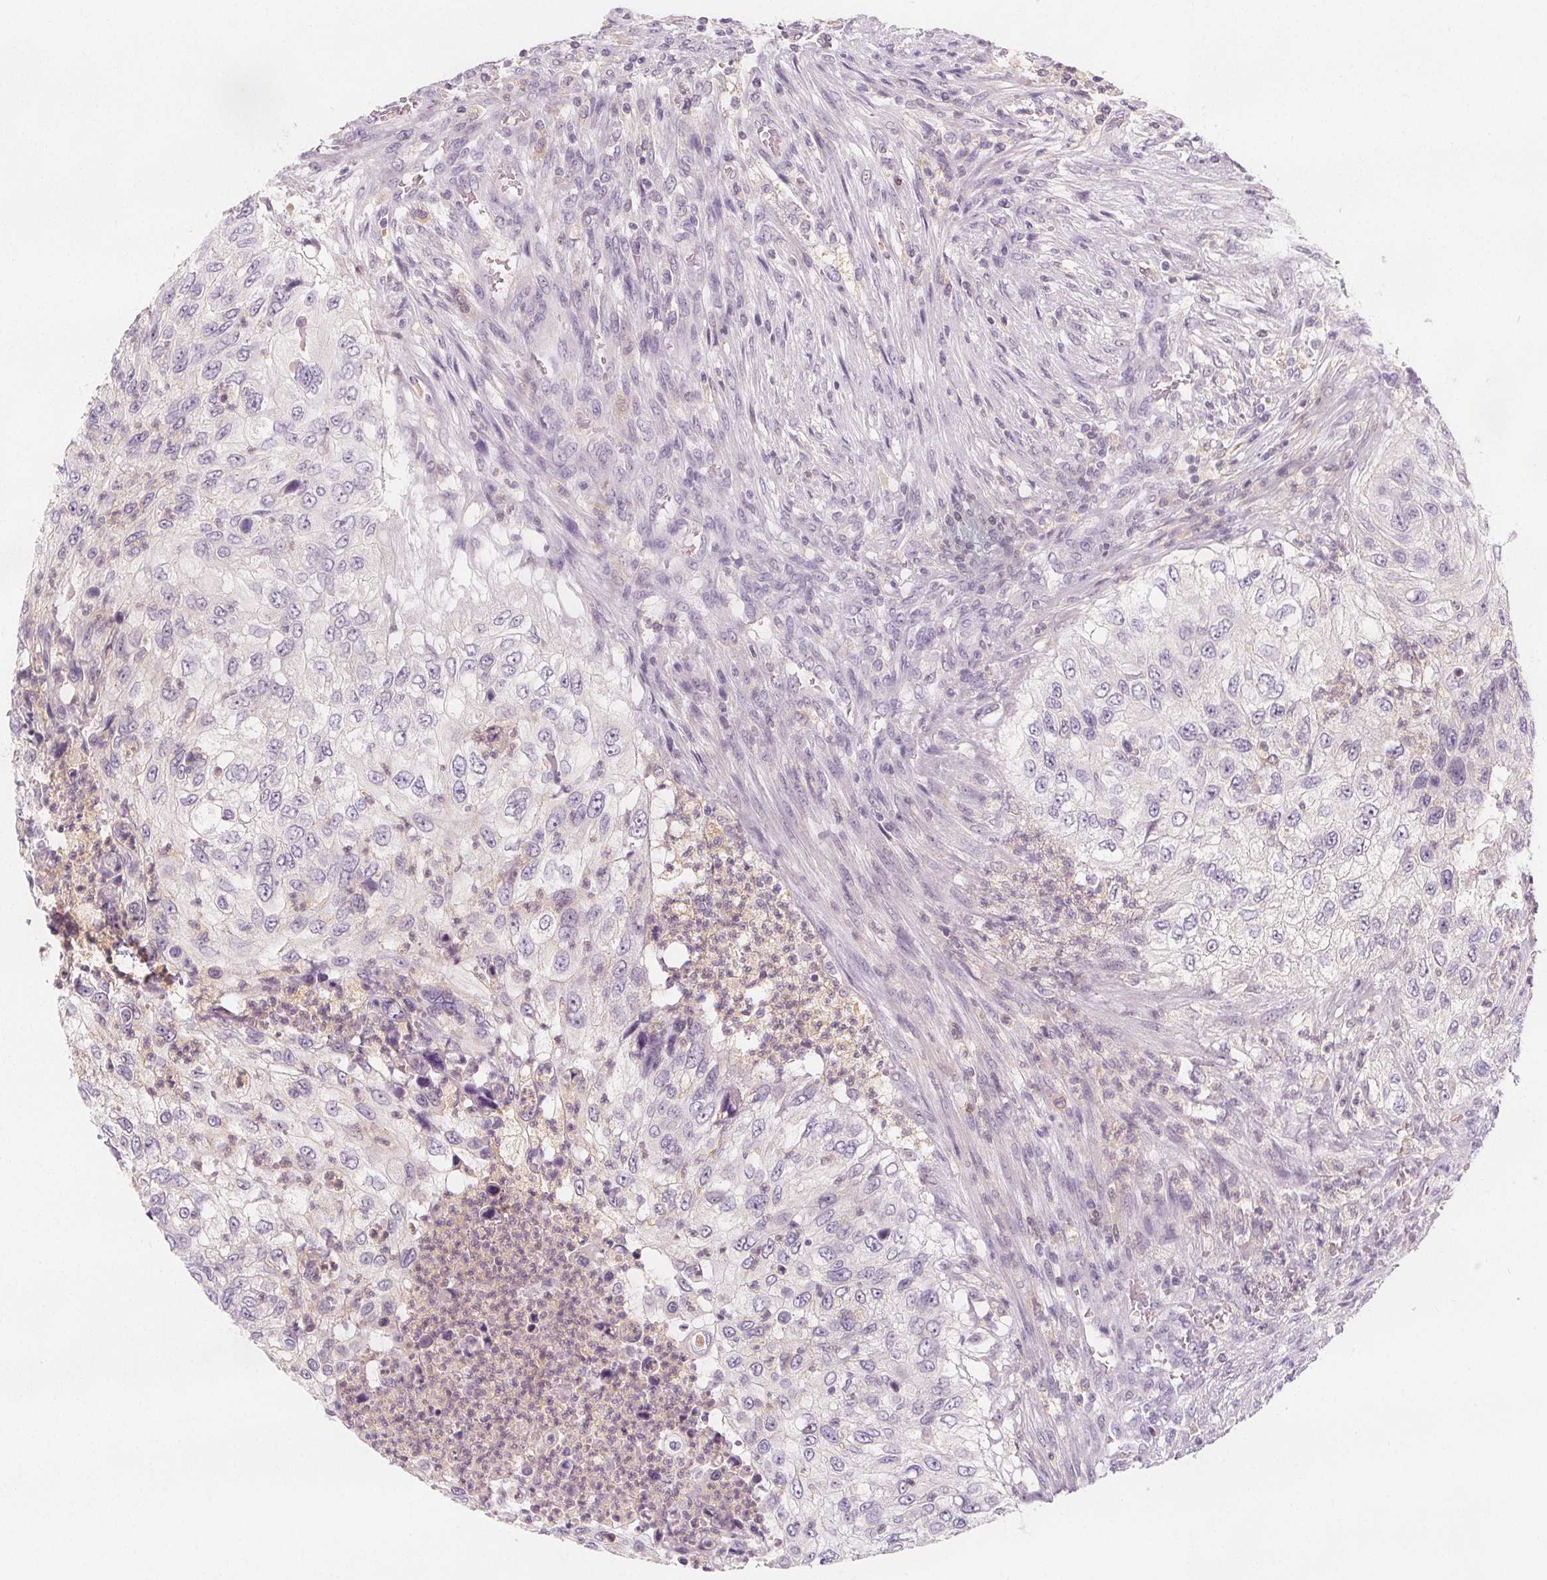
{"staining": {"intensity": "negative", "quantity": "none", "location": "none"}, "tissue": "urothelial cancer", "cell_type": "Tumor cells", "image_type": "cancer", "snomed": [{"axis": "morphology", "description": "Urothelial carcinoma, High grade"}, {"axis": "topography", "description": "Urinary bladder"}], "caption": "Human high-grade urothelial carcinoma stained for a protein using immunohistochemistry reveals no staining in tumor cells.", "gene": "UGP2", "patient": {"sex": "female", "age": 60}}